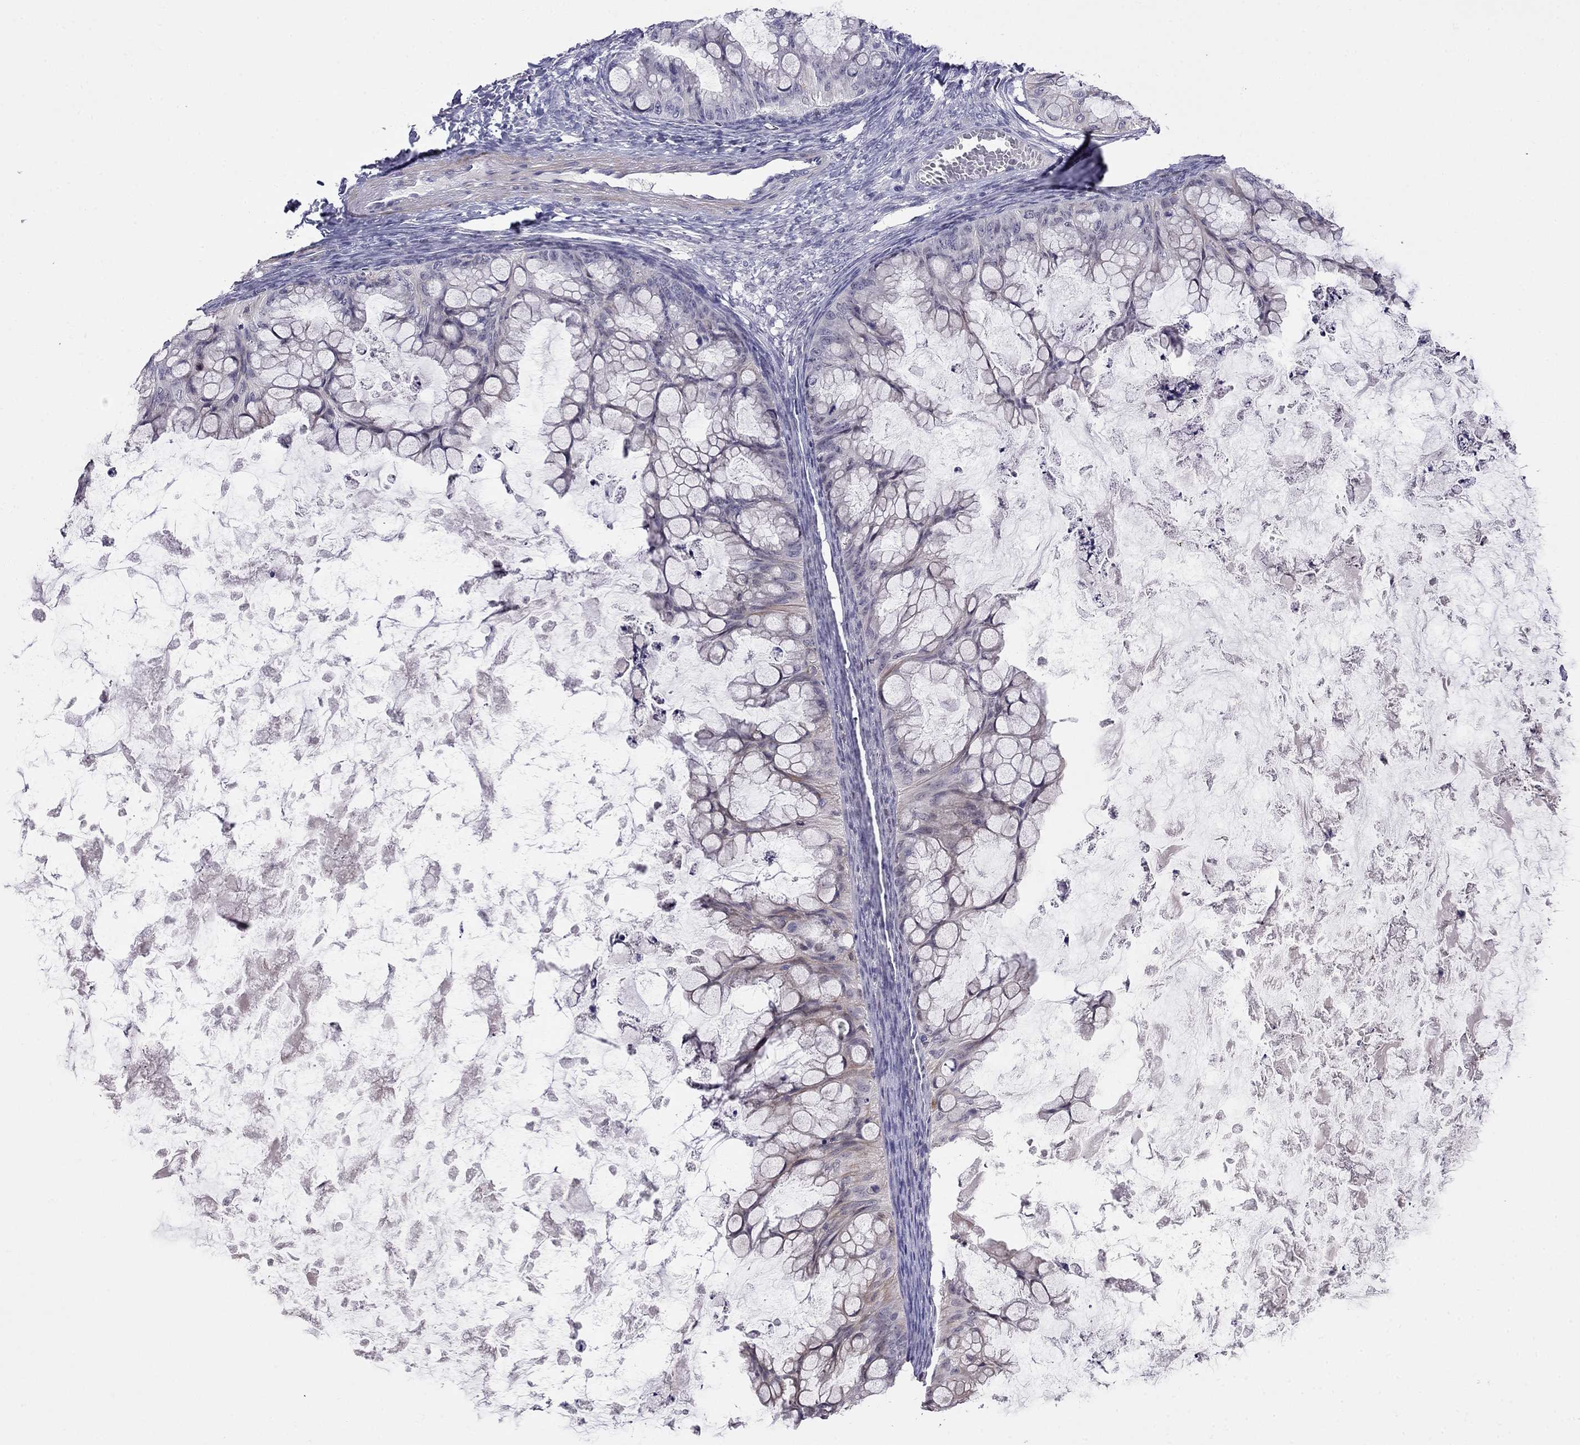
{"staining": {"intensity": "negative", "quantity": "none", "location": "none"}, "tissue": "ovarian cancer", "cell_type": "Tumor cells", "image_type": "cancer", "snomed": [{"axis": "morphology", "description": "Cystadenocarcinoma, mucinous, NOS"}, {"axis": "topography", "description": "Ovary"}], "caption": "Tumor cells show no significant protein staining in ovarian cancer. (Brightfield microscopy of DAB IHC at high magnification).", "gene": "LRRC39", "patient": {"sex": "female", "age": 35}}